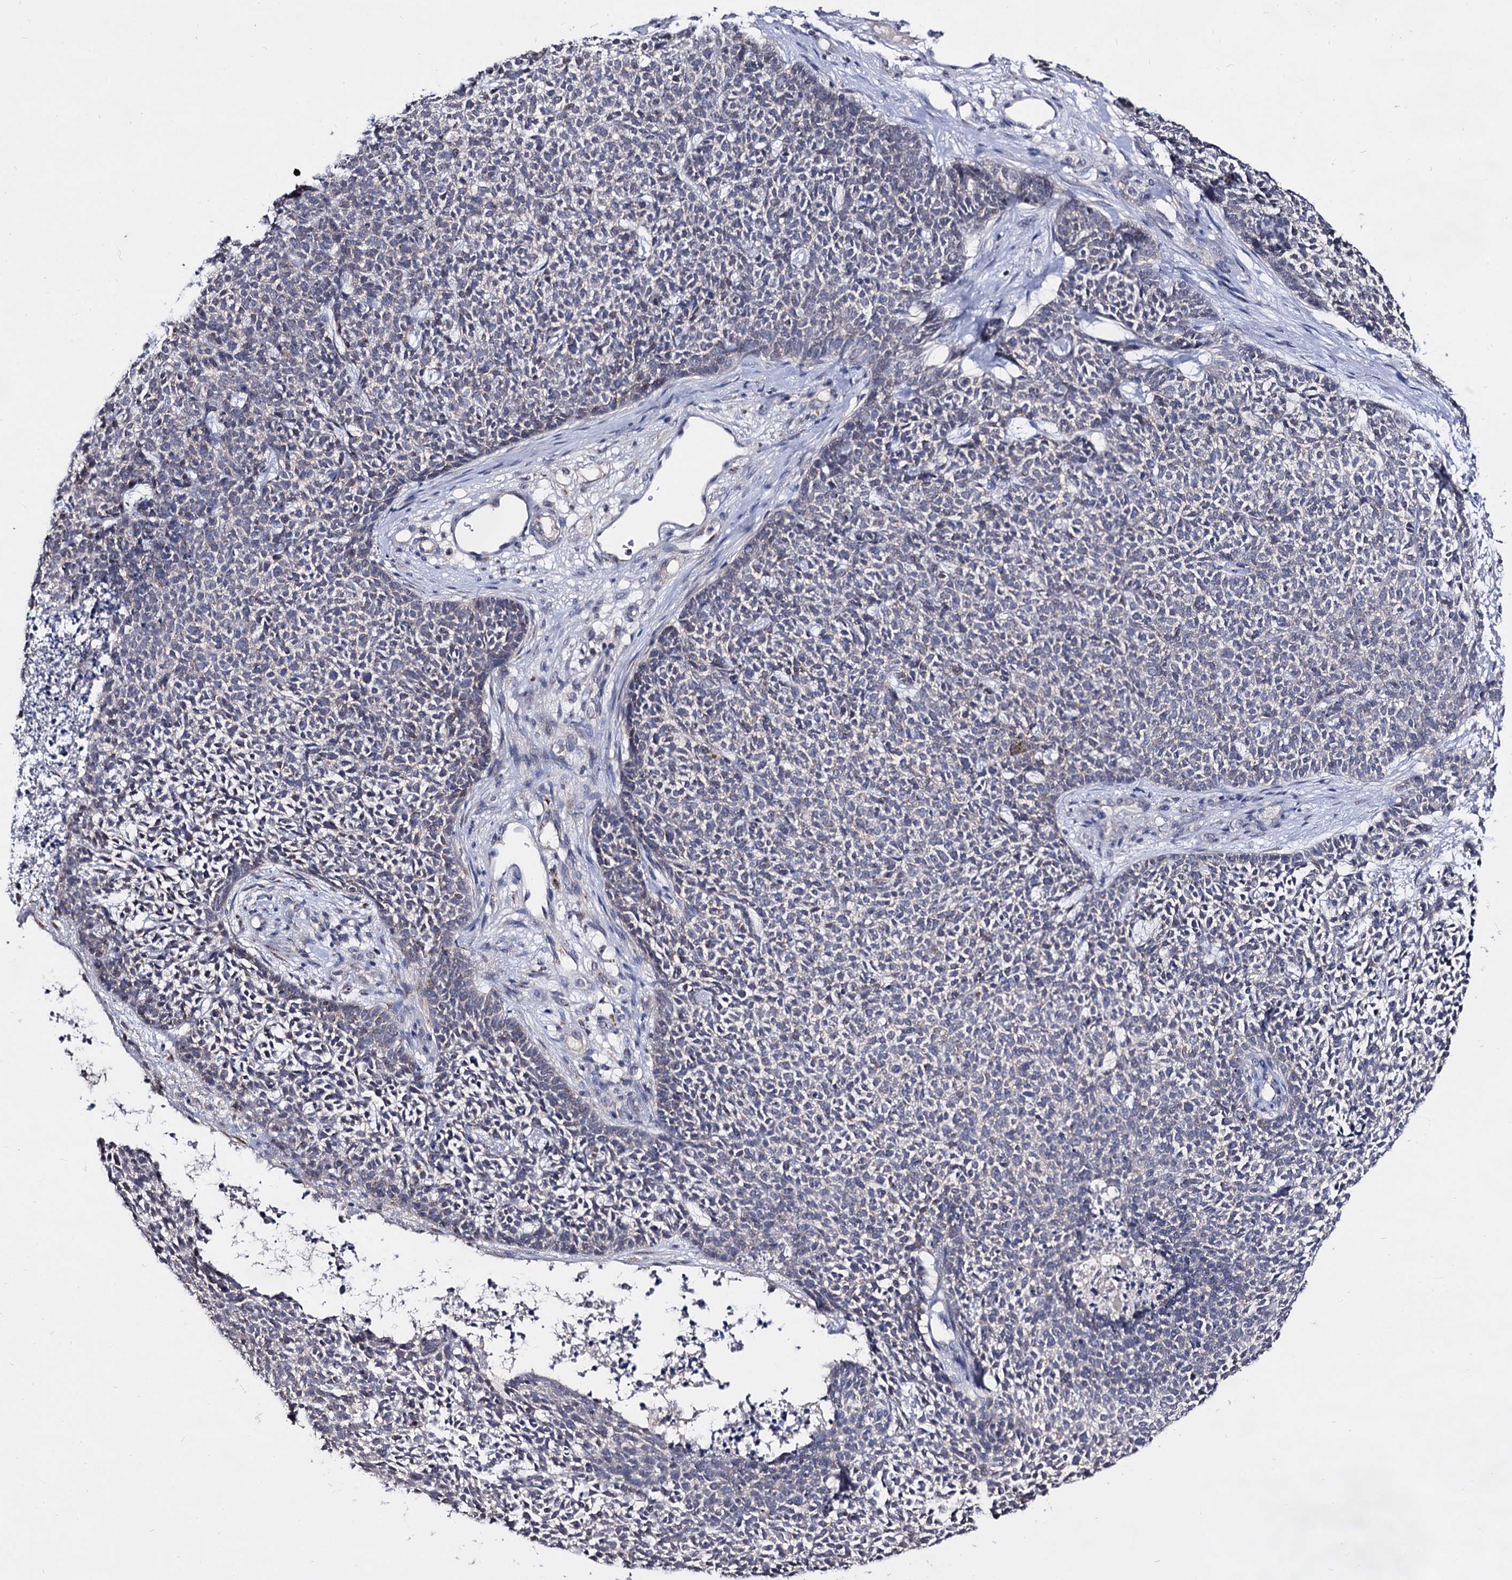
{"staining": {"intensity": "negative", "quantity": "none", "location": "none"}, "tissue": "skin cancer", "cell_type": "Tumor cells", "image_type": "cancer", "snomed": [{"axis": "morphology", "description": "Basal cell carcinoma"}, {"axis": "topography", "description": "Skin"}], "caption": "Tumor cells show no significant positivity in skin cancer (basal cell carcinoma). The staining is performed using DAB brown chromogen with nuclei counter-stained in using hematoxylin.", "gene": "ARFIP2", "patient": {"sex": "female", "age": 84}}